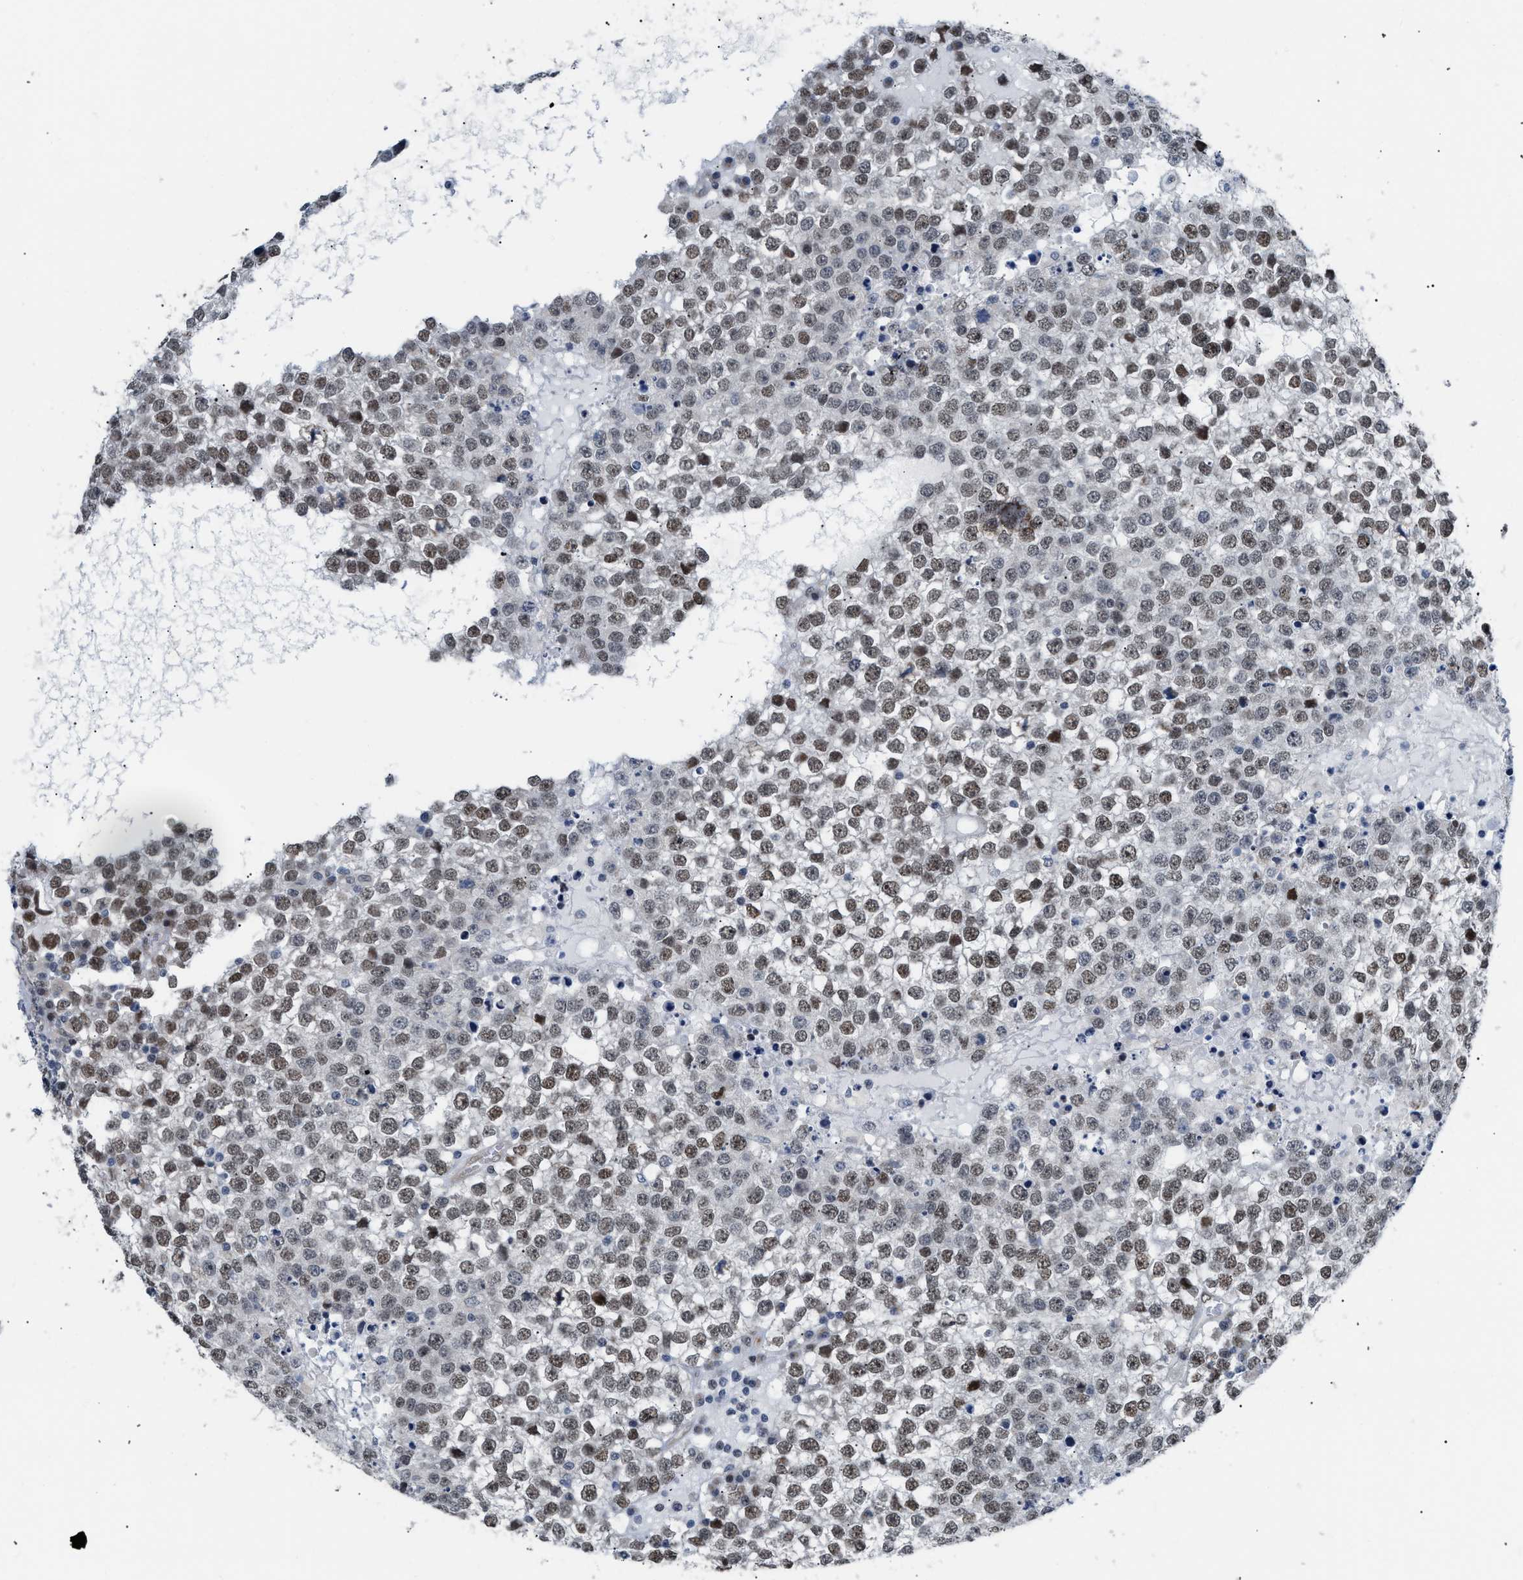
{"staining": {"intensity": "weak", "quantity": ">75%", "location": "nuclear"}, "tissue": "testis cancer", "cell_type": "Tumor cells", "image_type": "cancer", "snomed": [{"axis": "morphology", "description": "Seminoma, NOS"}, {"axis": "topography", "description": "Testis"}], "caption": "The immunohistochemical stain highlights weak nuclear expression in tumor cells of testis cancer (seminoma) tissue. Nuclei are stained in blue.", "gene": "TXNRD3", "patient": {"sex": "male", "age": 65}}